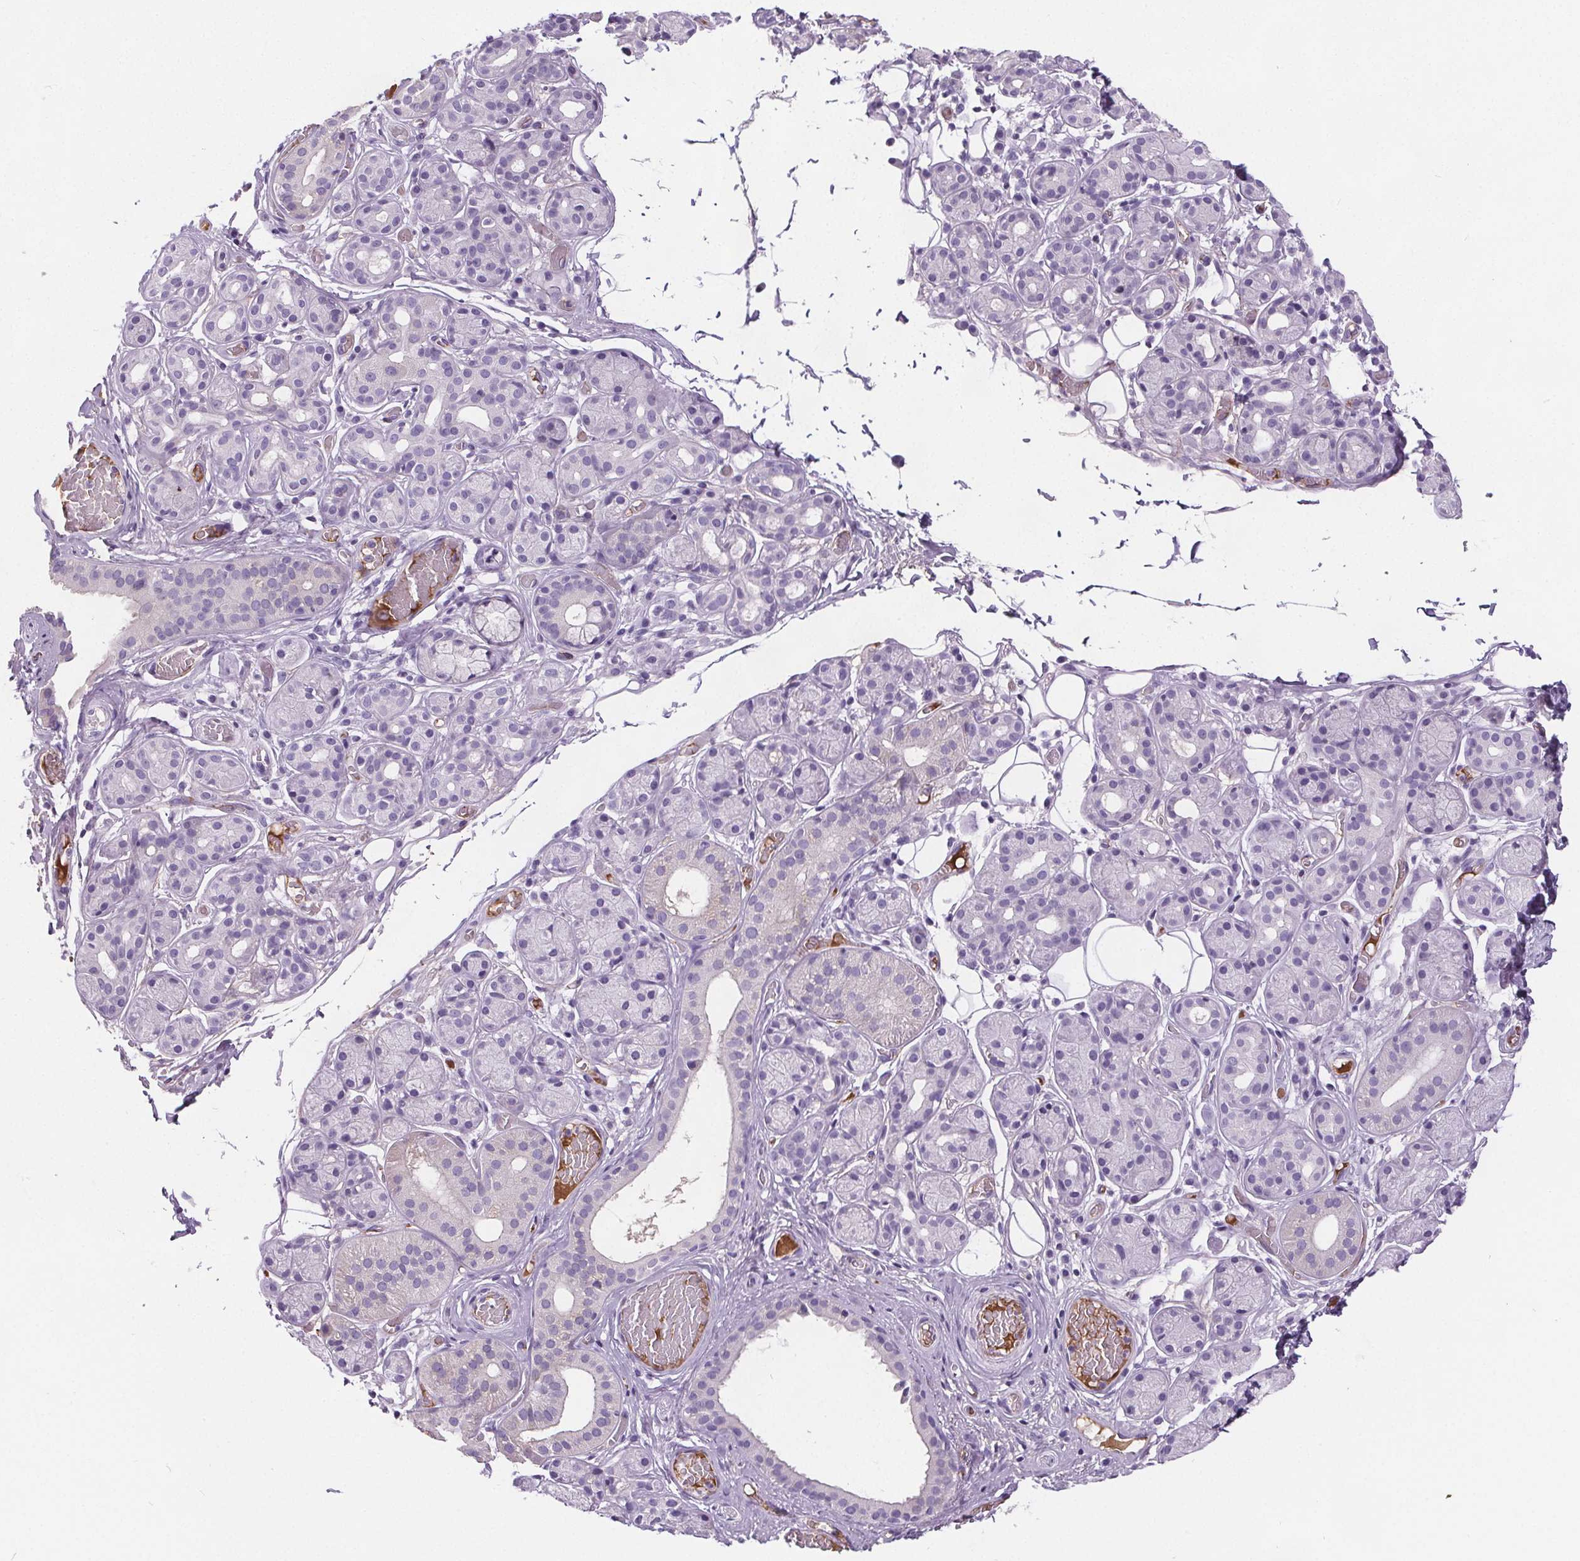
{"staining": {"intensity": "negative", "quantity": "none", "location": "none"}, "tissue": "salivary gland", "cell_type": "Glandular cells", "image_type": "normal", "snomed": [{"axis": "morphology", "description": "Normal tissue, NOS"}, {"axis": "topography", "description": "Salivary gland"}, {"axis": "topography", "description": "Peripheral nerve tissue"}], "caption": "Immunohistochemistry (IHC) of normal human salivary gland exhibits no staining in glandular cells. (DAB (3,3'-diaminobenzidine) immunohistochemistry (IHC), high magnification).", "gene": "CD5L", "patient": {"sex": "male", "age": 71}}